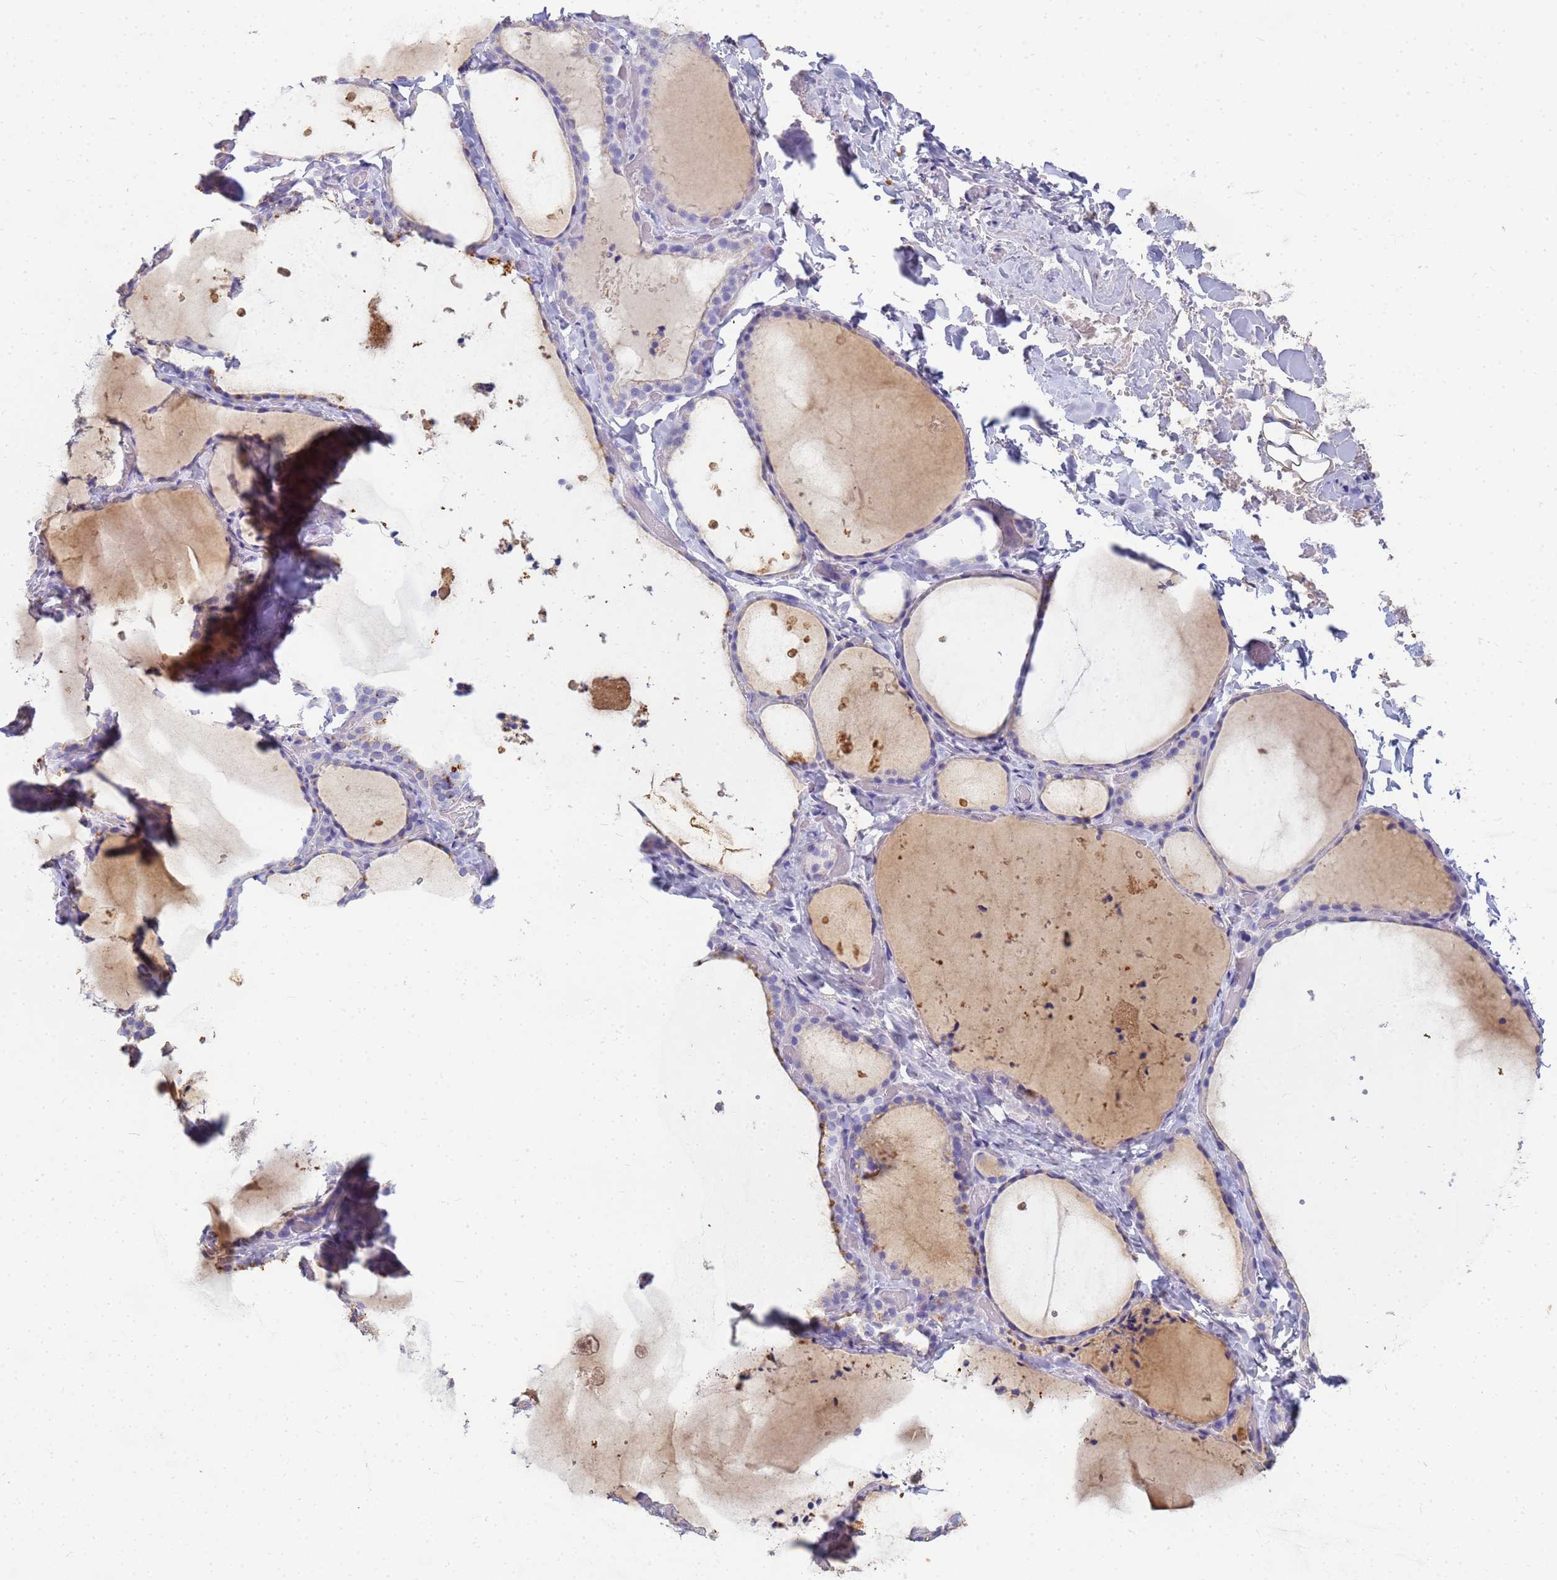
{"staining": {"intensity": "negative", "quantity": "none", "location": "none"}, "tissue": "thyroid gland", "cell_type": "Glandular cells", "image_type": "normal", "snomed": [{"axis": "morphology", "description": "Normal tissue, NOS"}, {"axis": "topography", "description": "Thyroid gland"}], "caption": "Immunohistochemistry micrograph of normal thyroid gland stained for a protein (brown), which displays no positivity in glandular cells.", "gene": "B3GNT8", "patient": {"sex": "female", "age": 44}}